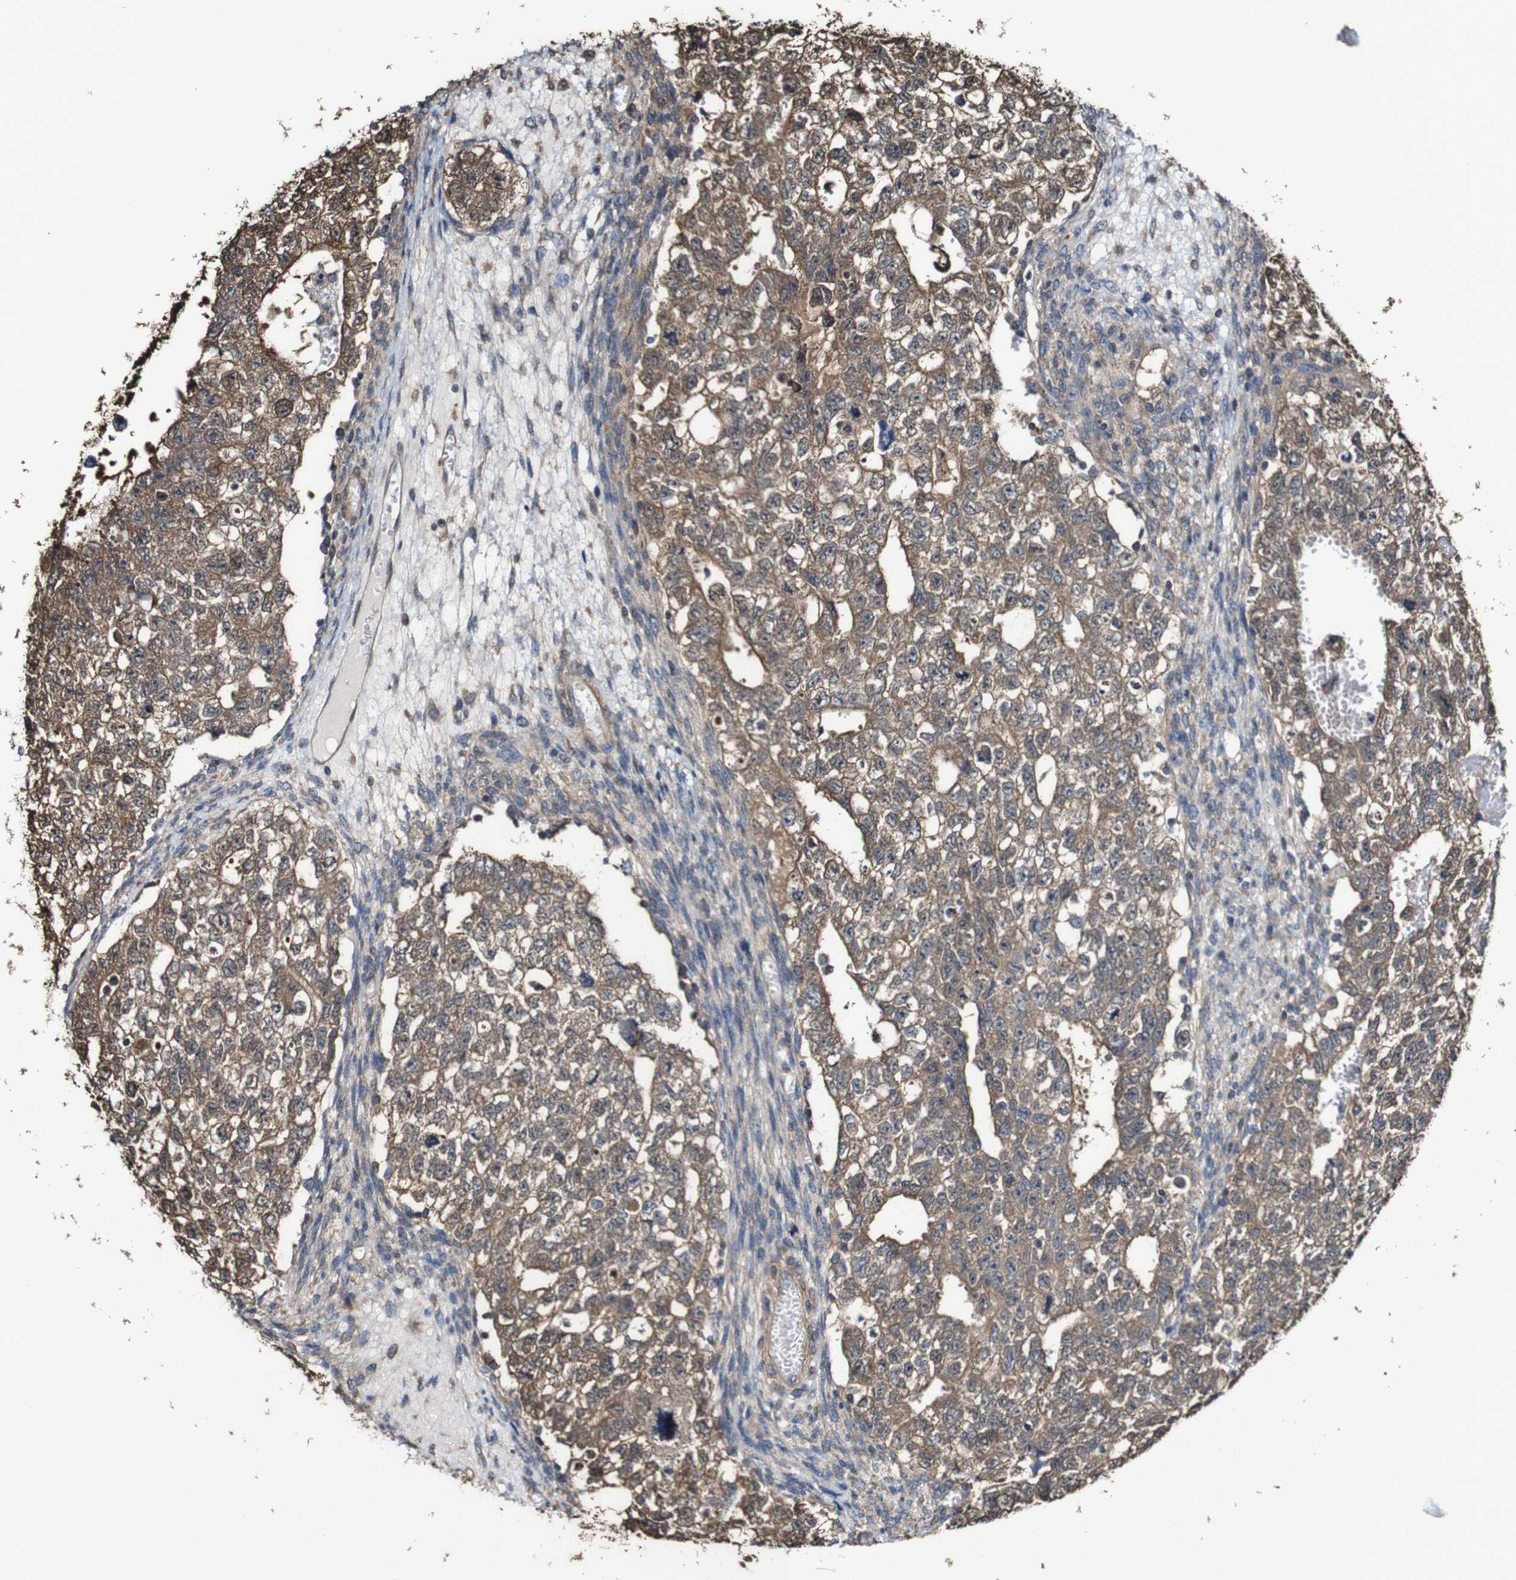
{"staining": {"intensity": "moderate", "quantity": ">75%", "location": "cytoplasmic/membranous"}, "tissue": "testis cancer", "cell_type": "Tumor cells", "image_type": "cancer", "snomed": [{"axis": "morphology", "description": "Seminoma, NOS"}, {"axis": "morphology", "description": "Carcinoma, Embryonal, NOS"}, {"axis": "topography", "description": "Testis"}], "caption": "Testis embryonal carcinoma tissue reveals moderate cytoplasmic/membranous positivity in about >75% of tumor cells", "gene": "PTPRR", "patient": {"sex": "male", "age": 38}}